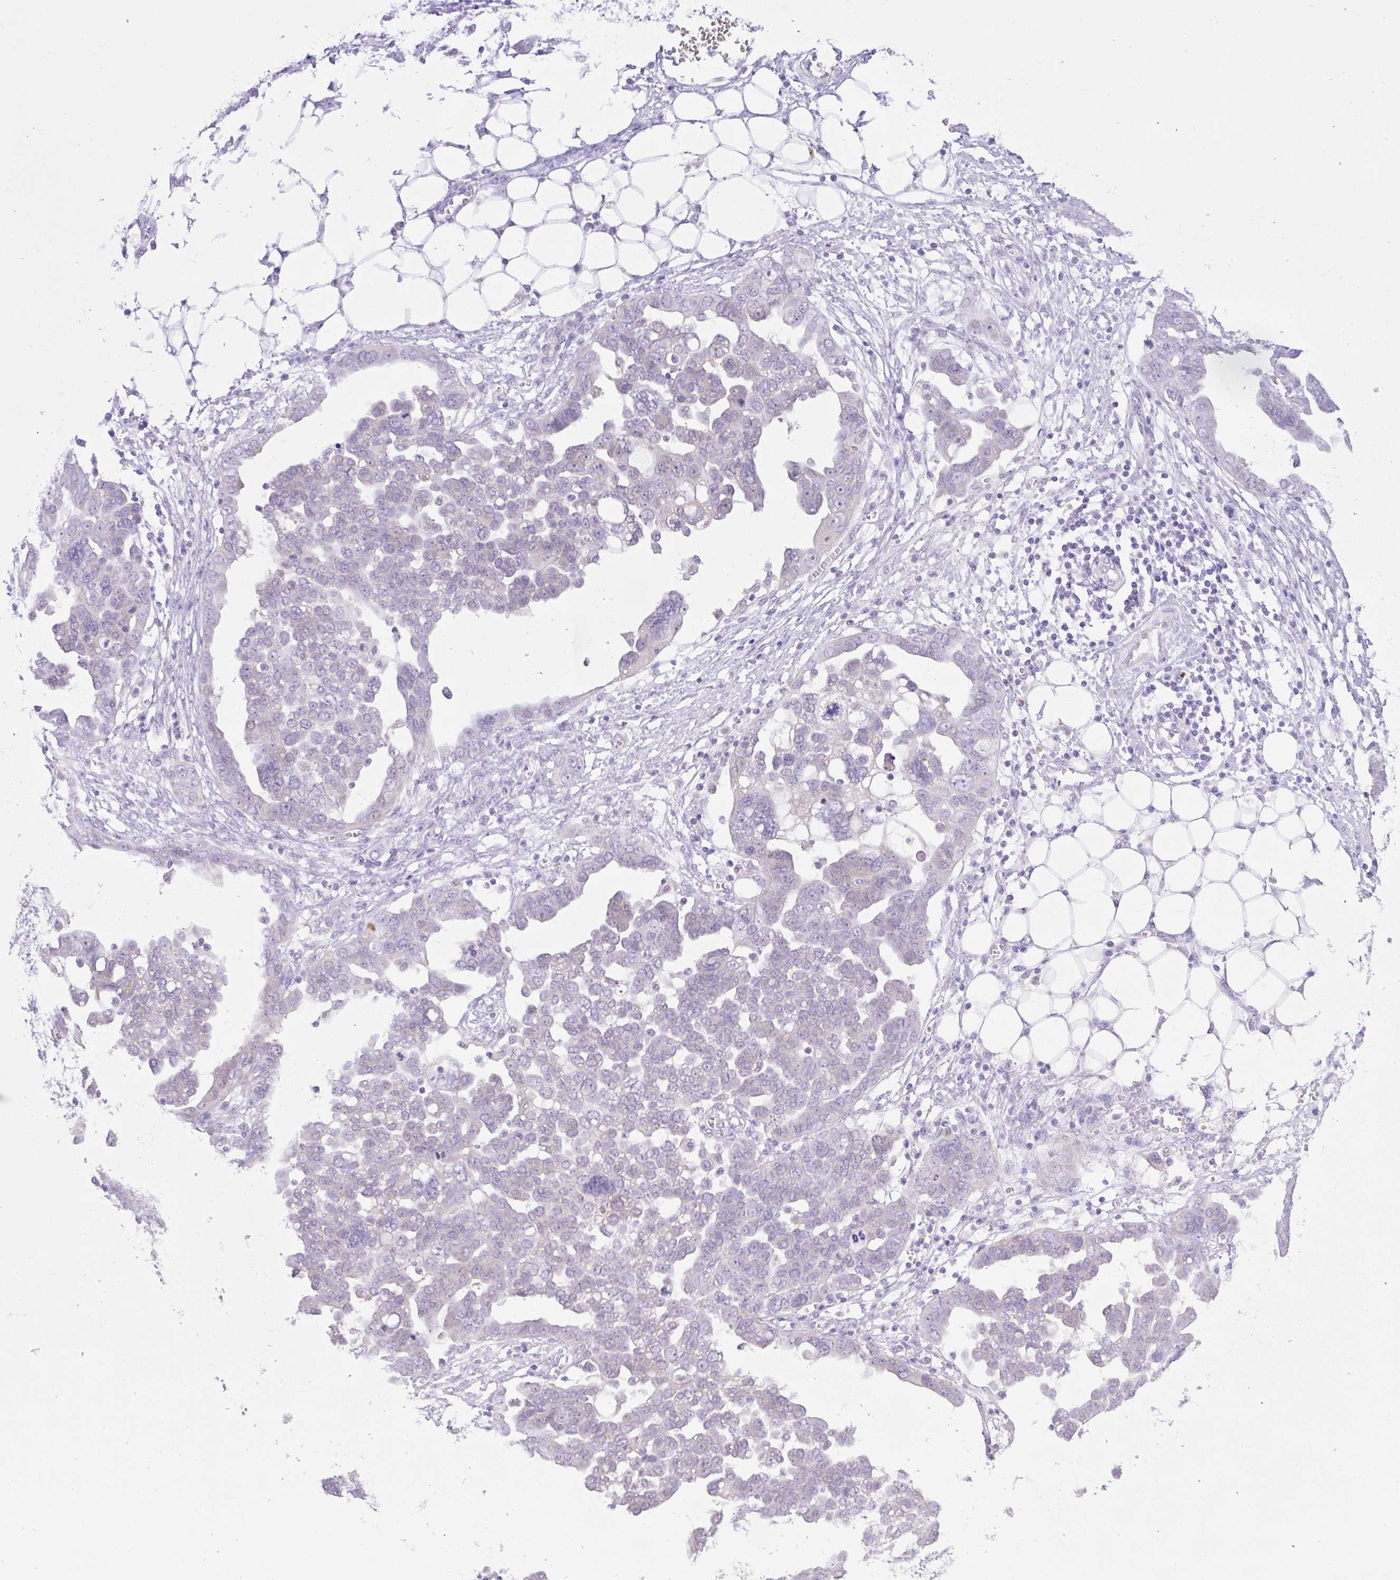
{"staining": {"intensity": "negative", "quantity": "none", "location": "none"}, "tissue": "ovarian cancer", "cell_type": "Tumor cells", "image_type": "cancer", "snomed": [{"axis": "morphology", "description": "Cystadenocarcinoma, serous, NOS"}, {"axis": "topography", "description": "Ovary"}], "caption": "Immunohistochemical staining of serous cystadenocarcinoma (ovarian) exhibits no significant expression in tumor cells.", "gene": "ZNF101", "patient": {"sex": "female", "age": 59}}